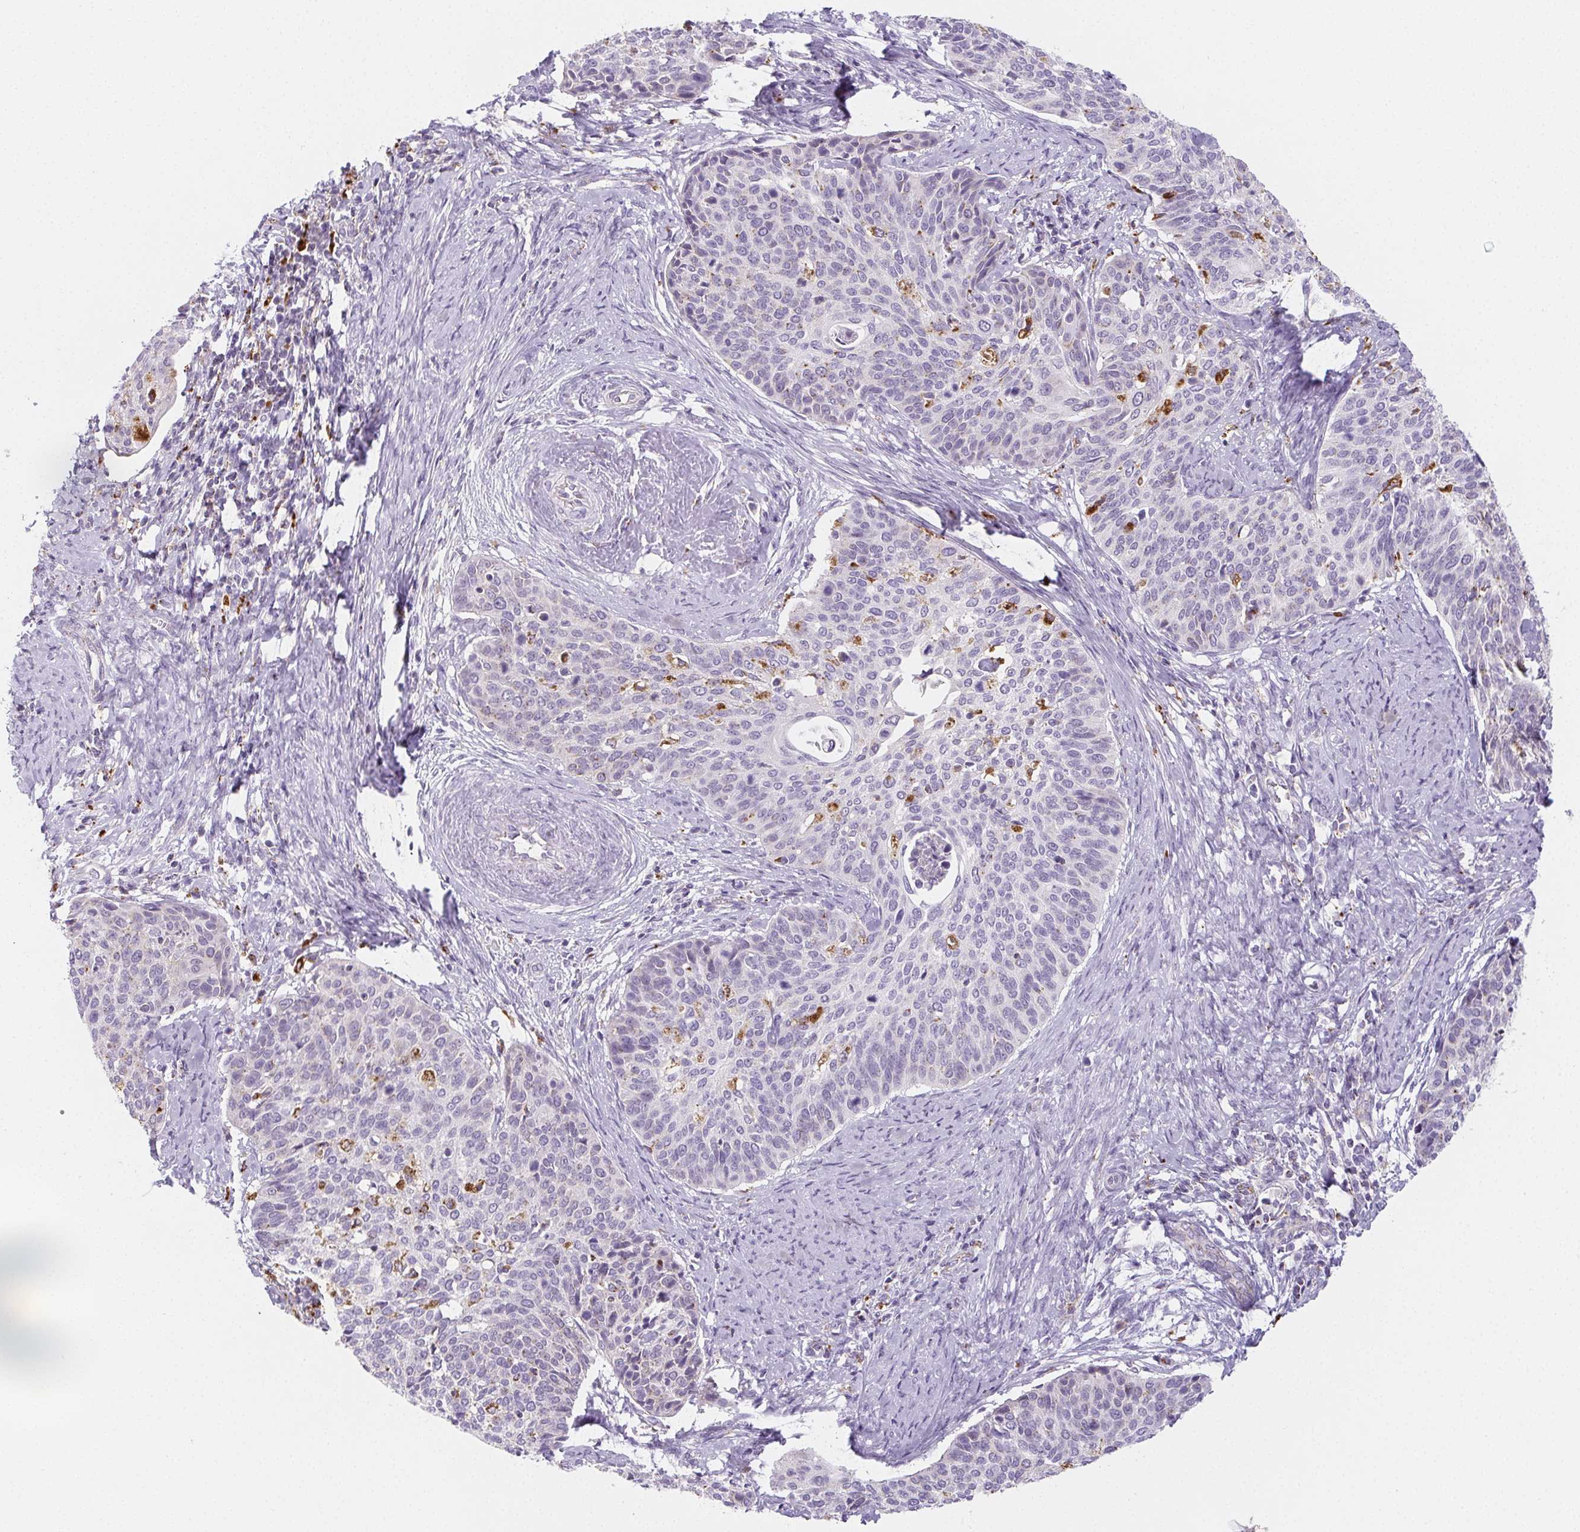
{"staining": {"intensity": "negative", "quantity": "none", "location": "none"}, "tissue": "cervical cancer", "cell_type": "Tumor cells", "image_type": "cancer", "snomed": [{"axis": "morphology", "description": "Squamous cell carcinoma, NOS"}, {"axis": "topography", "description": "Cervix"}], "caption": "Immunohistochemistry (IHC) image of neoplastic tissue: human squamous cell carcinoma (cervical) stained with DAB (3,3'-diaminobenzidine) demonstrates no significant protein positivity in tumor cells.", "gene": "LIPA", "patient": {"sex": "female", "age": 69}}